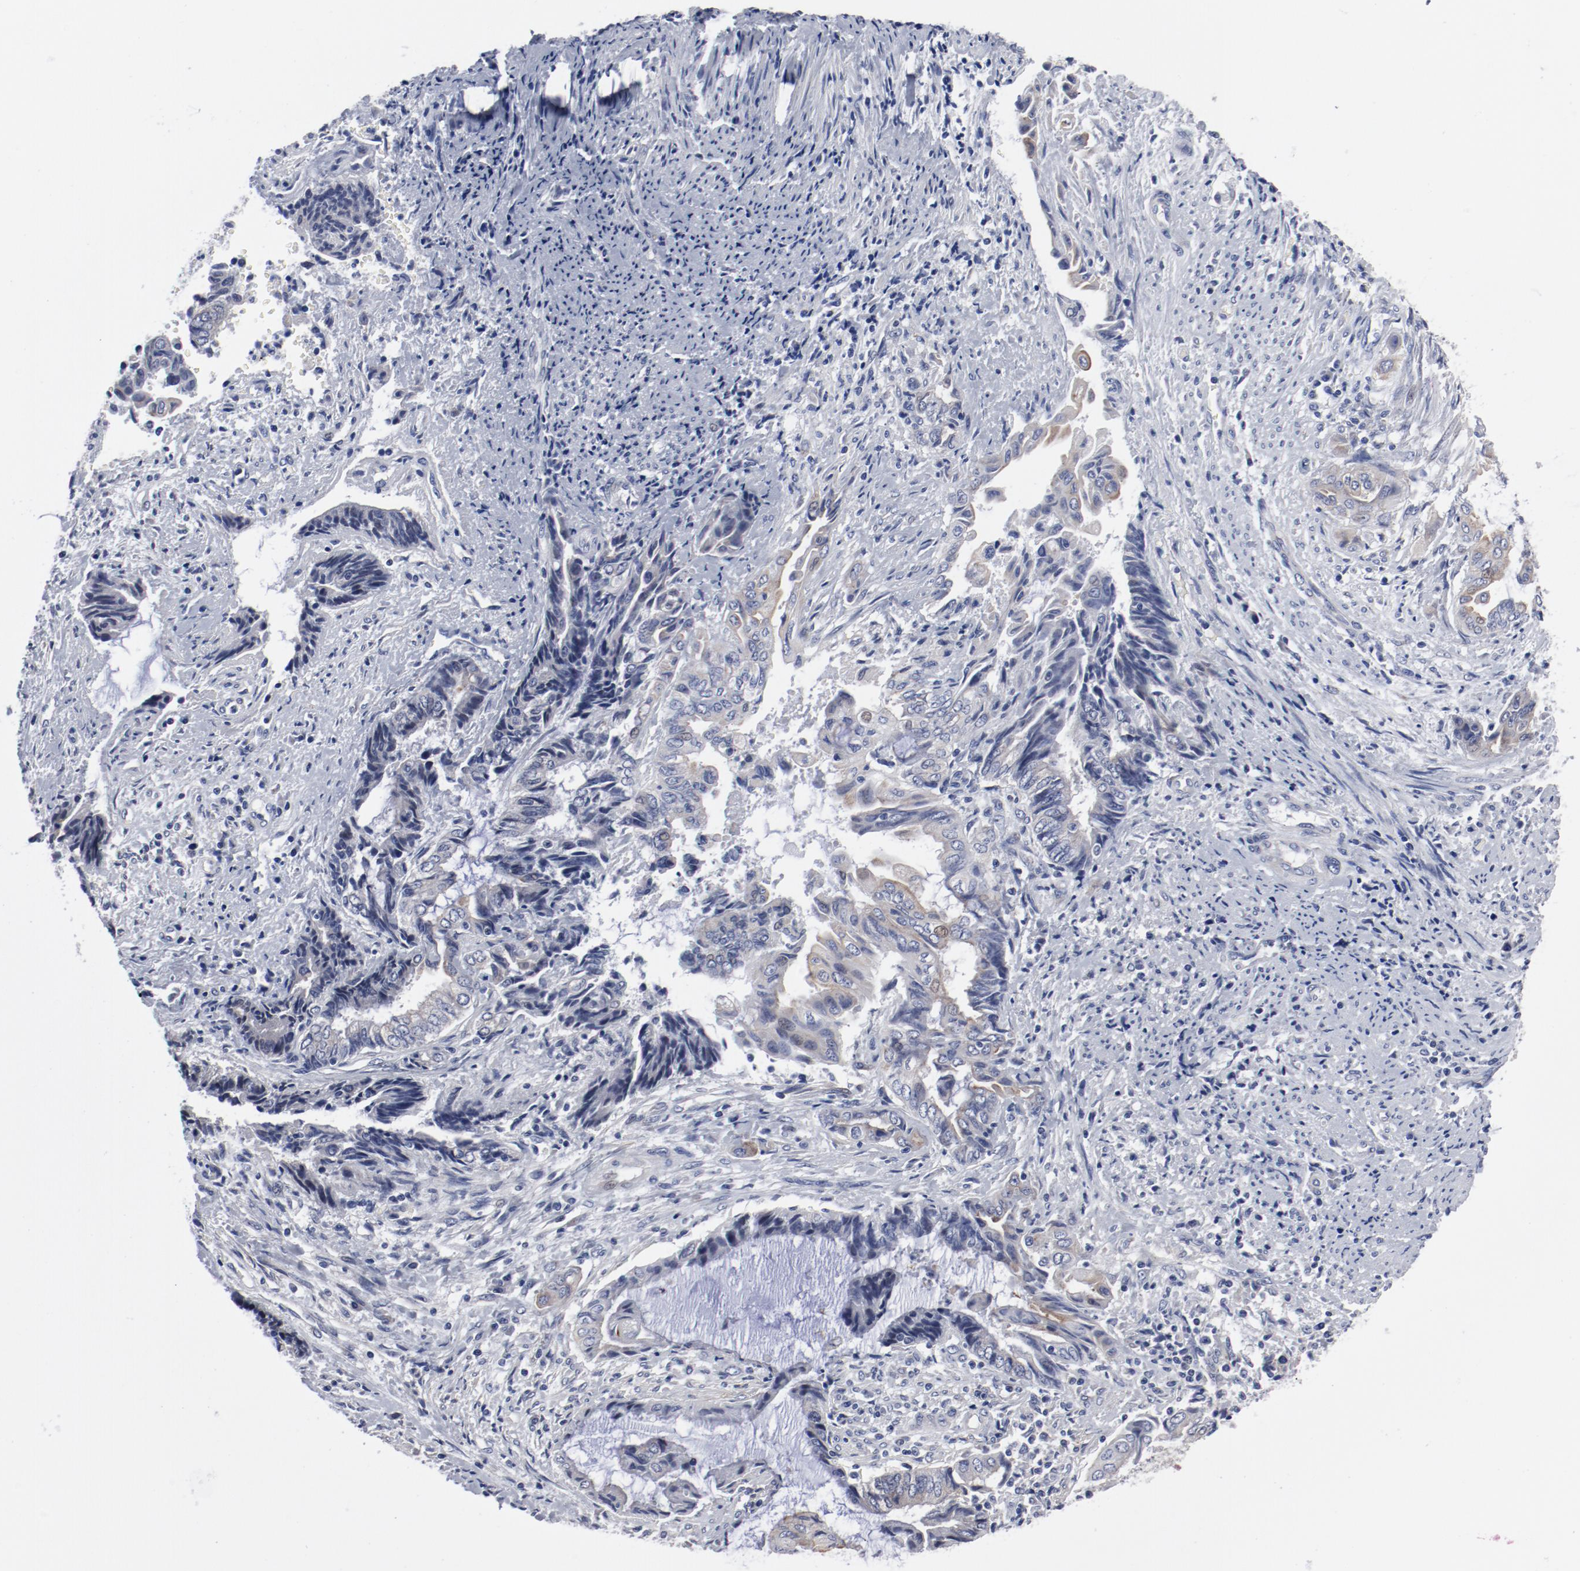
{"staining": {"intensity": "weak", "quantity": "25%-75%", "location": "cytoplasmic/membranous"}, "tissue": "endometrial cancer", "cell_type": "Tumor cells", "image_type": "cancer", "snomed": [{"axis": "morphology", "description": "Adenocarcinoma, NOS"}, {"axis": "topography", "description": "Uterus"}, {"axis": "topography", "description": "Endometrium"}], "caption": "The immunohistochemical stain shows weak cytoplasmic/membranous staining in tumor cells of endometrial cancer (adenocarcinoma) tissue.", "gene": "GPR143", "patient": {"sex": "female", "age": 70}}